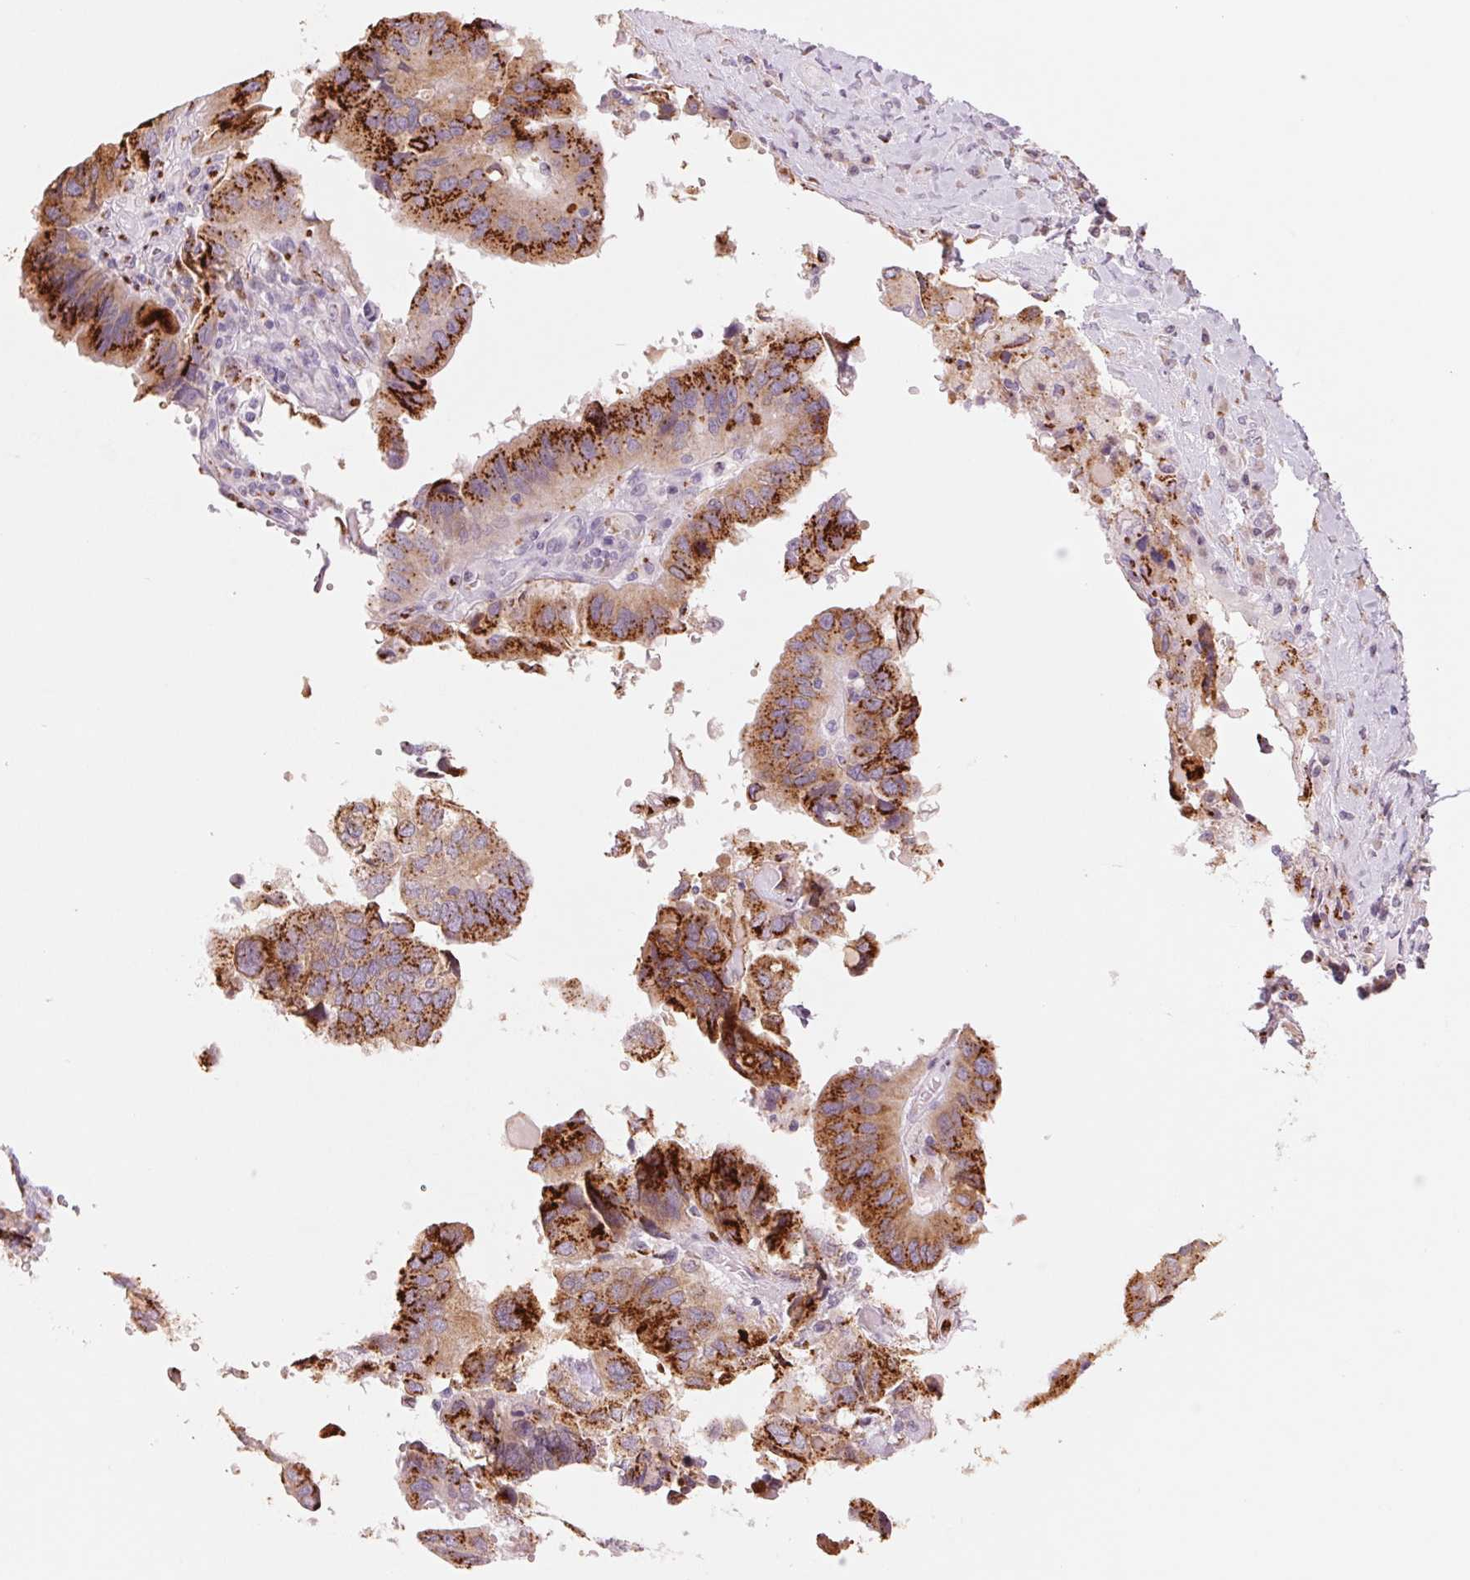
{"staining": {"intensity": "strong", "quantity": ">75%", "location": "cytoplasmic/membranous"}, "tissue": "ovarian cancer", "cell_type": "Tumor cells", "image_type": "cancer", "snomed": [{"axis": "morphology", "description": "Cystadenocarcinoma, serous, NOS"}, {"axis": "topography", "description": "Ovary"}], "caption": "IHC (DAB (3,3'-diaminobenzidine)) staining of human ovarian cancer (serous cystadenocarcinoma) shows strong cytoplasmic/membranous protein staining in approximately >75% of tumor cells. The staining is performed using DAB brown chromogen to label protein expression. The nuclei are counter-stained blue using hematoxylin.", "gene": "GALNT7", "patient": {"sex": "female", "age": 79}}